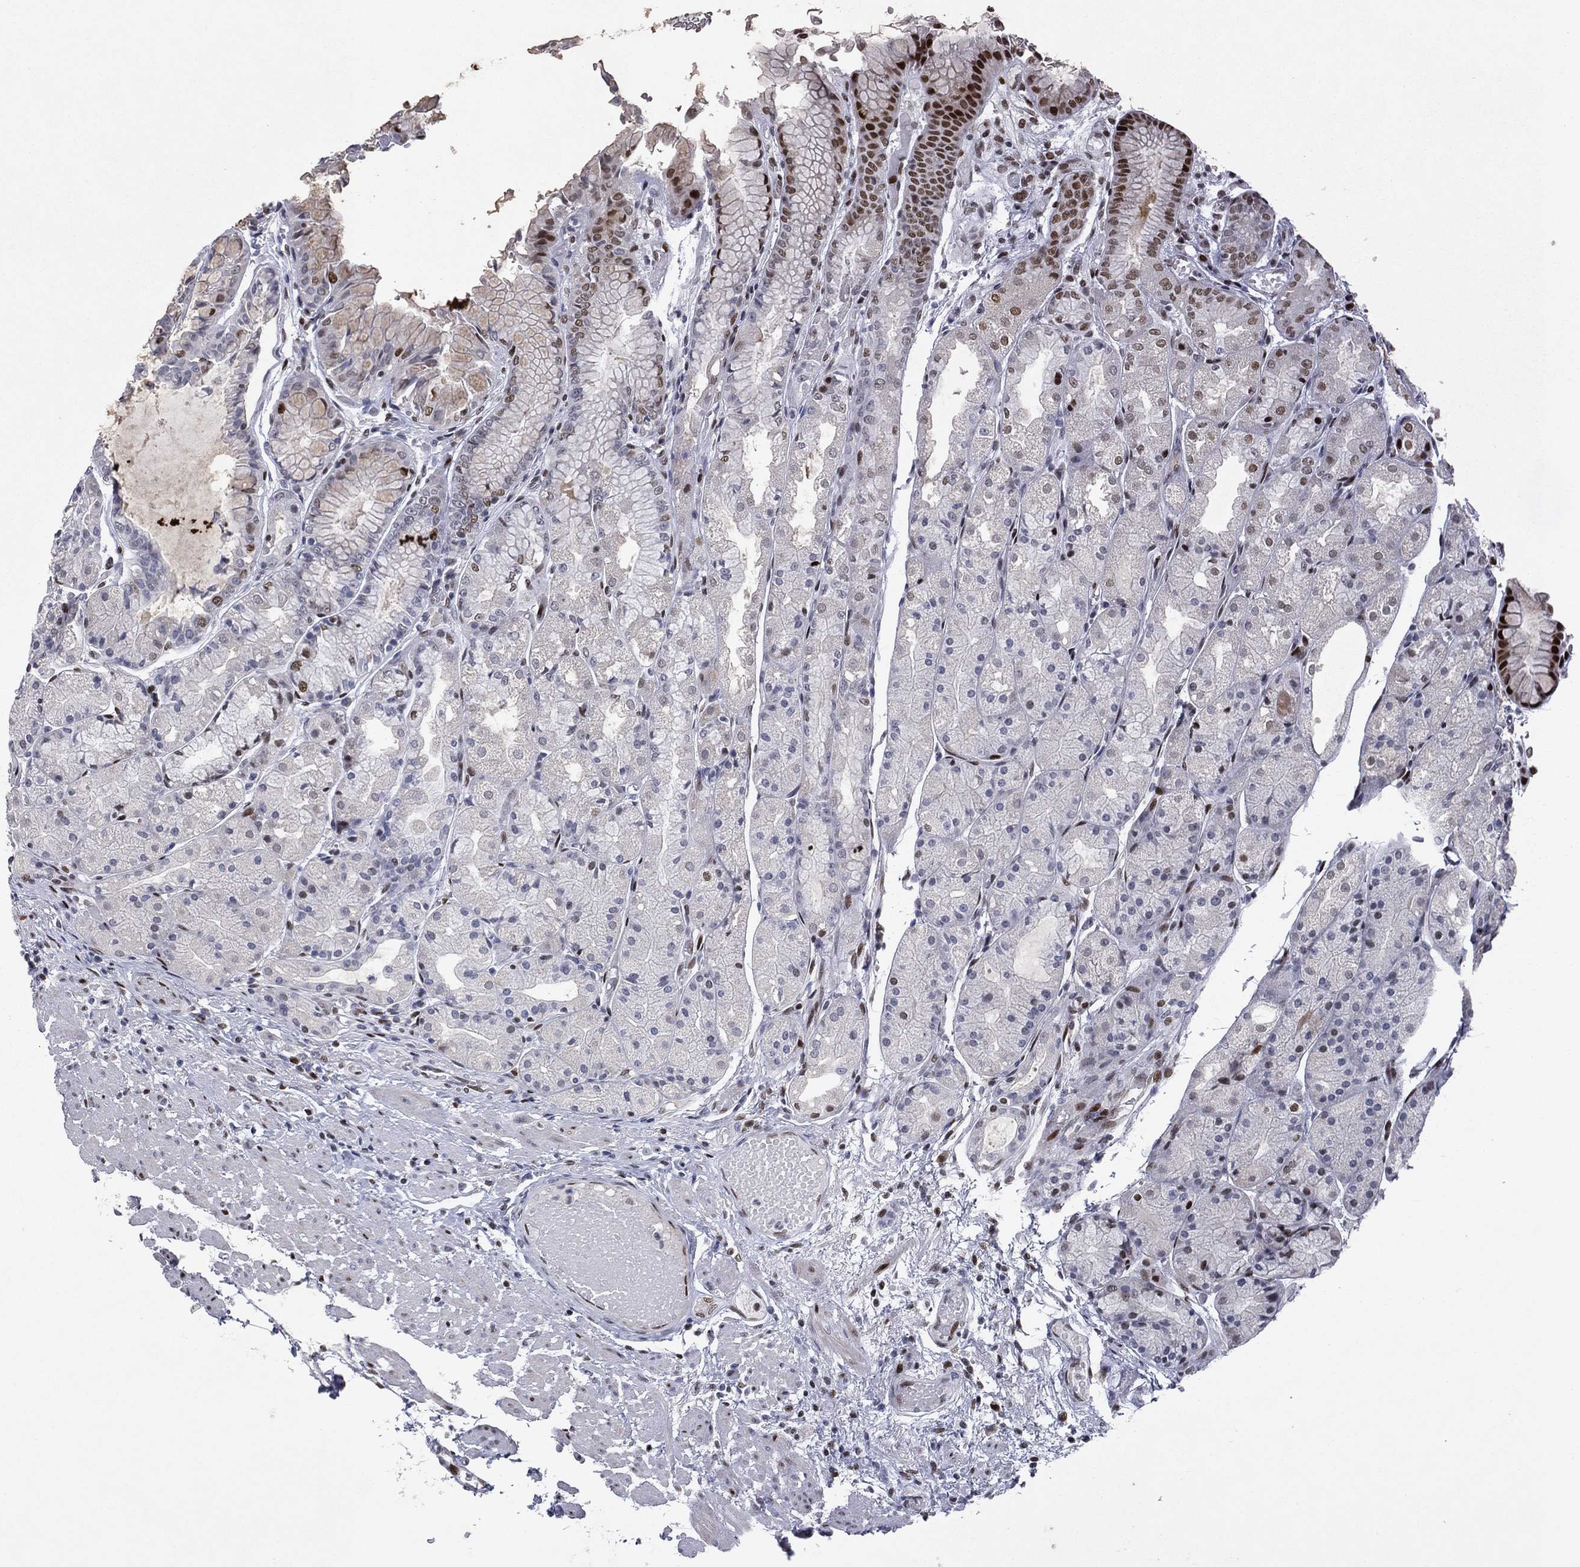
{"staining": {"intensity": "strong", "quantity": "<25%", "location": "nuclear"}, "tissue": "stomach", "cell_type": "Glandular cells", "image_type": "normal", "snomed": [{"axis": "morphology", "description": "Normal tissue, NOS"}, {"axis": "topography", "description": "Stomach, upper"}], "caption": "Immunohistochemical staining of benign stomach exhibits <25% levels of strong nuclear protein positivity in about <25% of glandular cells.", "gene": "RTF1", "patient": {"sex": "male", "age": 72}}